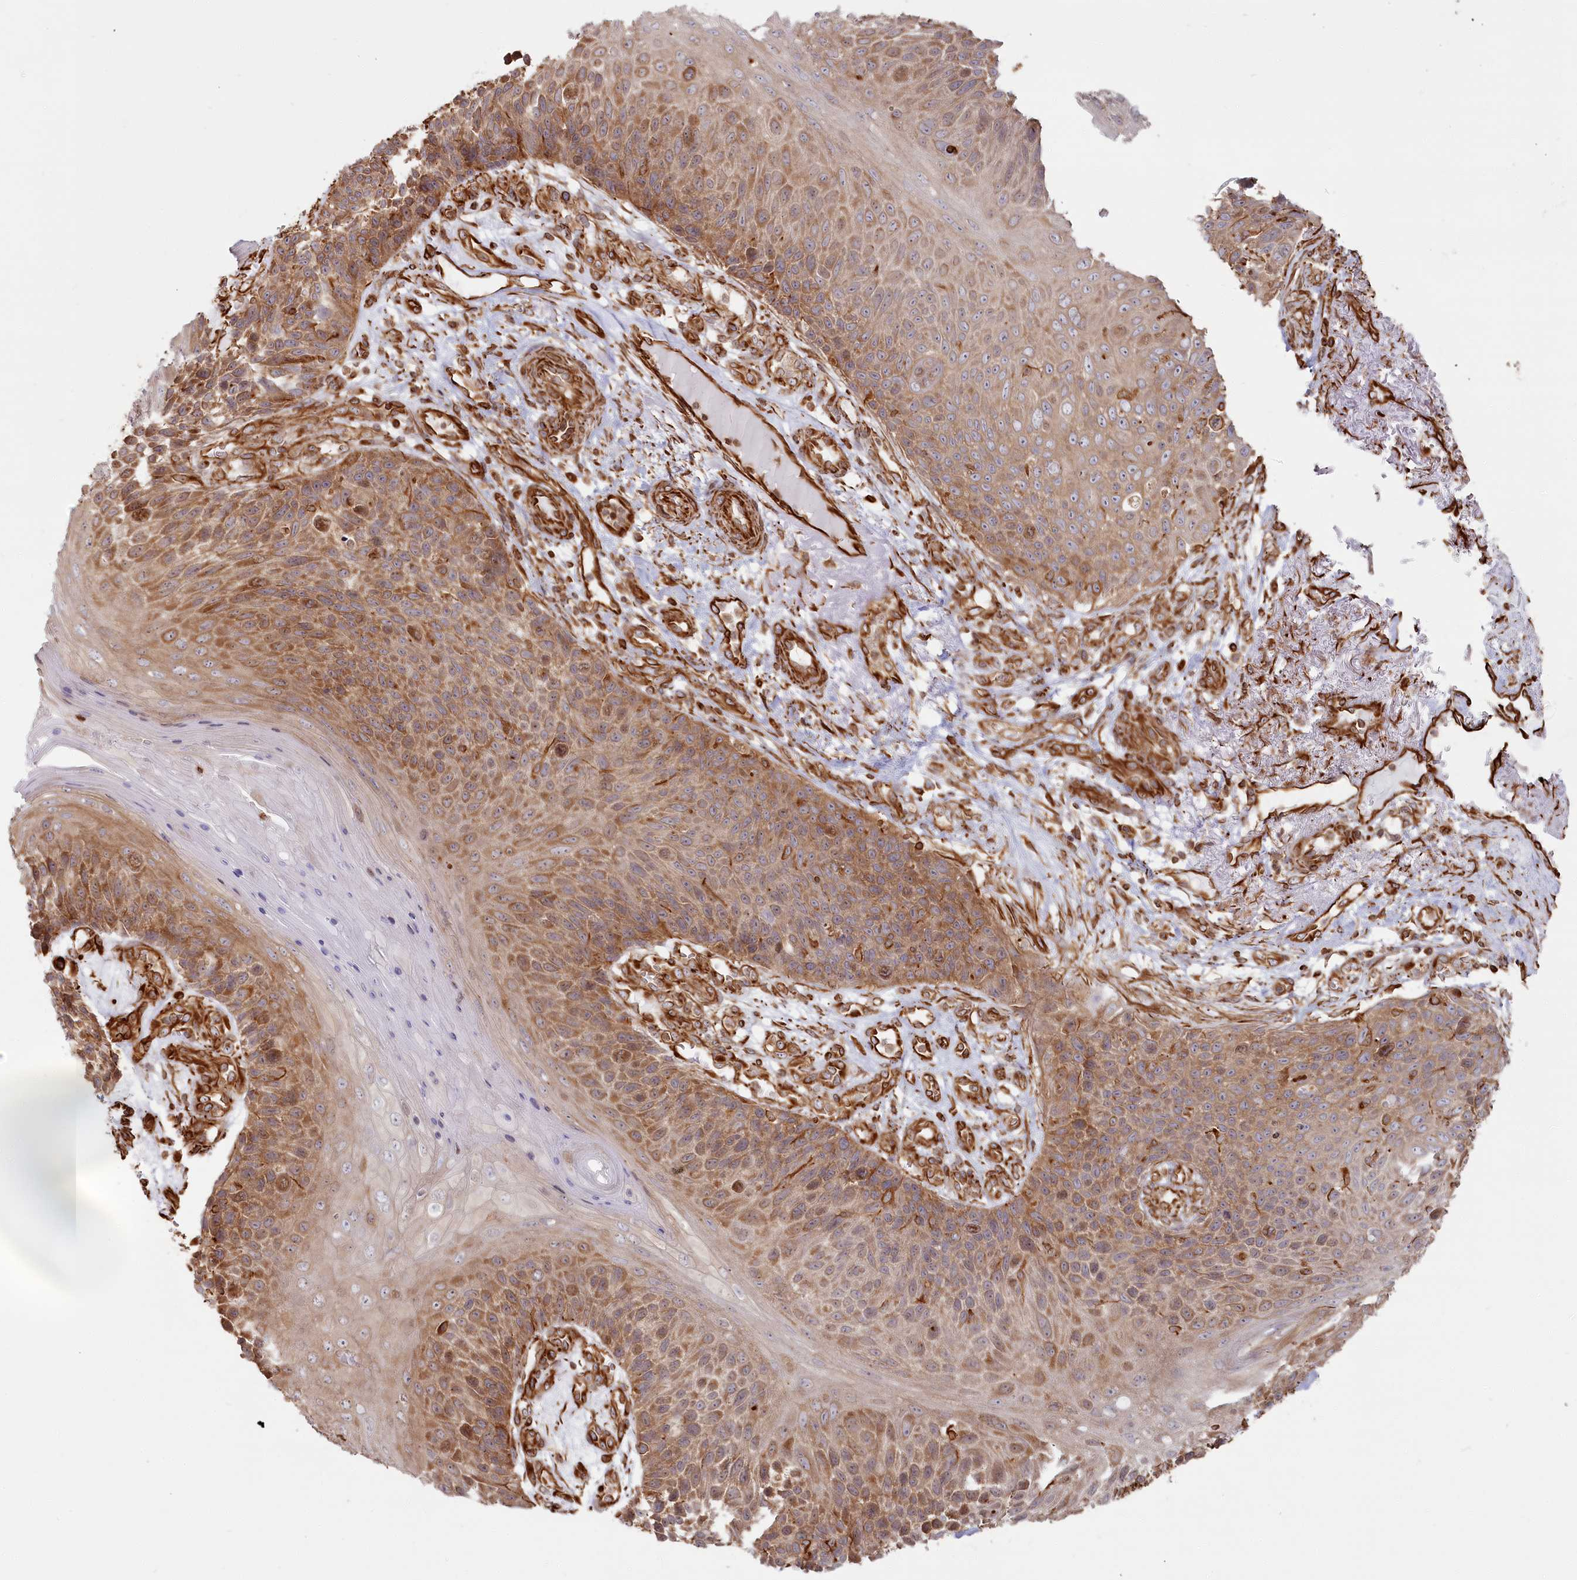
{"staining": {"intensity": "moderate", "quantity": ">75%", "location": "cytoplasmic/membranous"}, "tissue": "skin cancer", "cell_type": "Tumor cells", "image_type": "cancer", "snomed": [{"axis": "morphology", "description": "Squamous cell carcinoma, NOS"}, {"axis": "topography", "description": "Skin"}], "caption": "DAB immunohistochemical staining of human squamous cell carcinoma (skin) shows moderate cytoplasmic/membranous protein staining in about >75% of tumor cells.", "gene": "TTC1", "patient": {"sex": "female", "age": 88}}